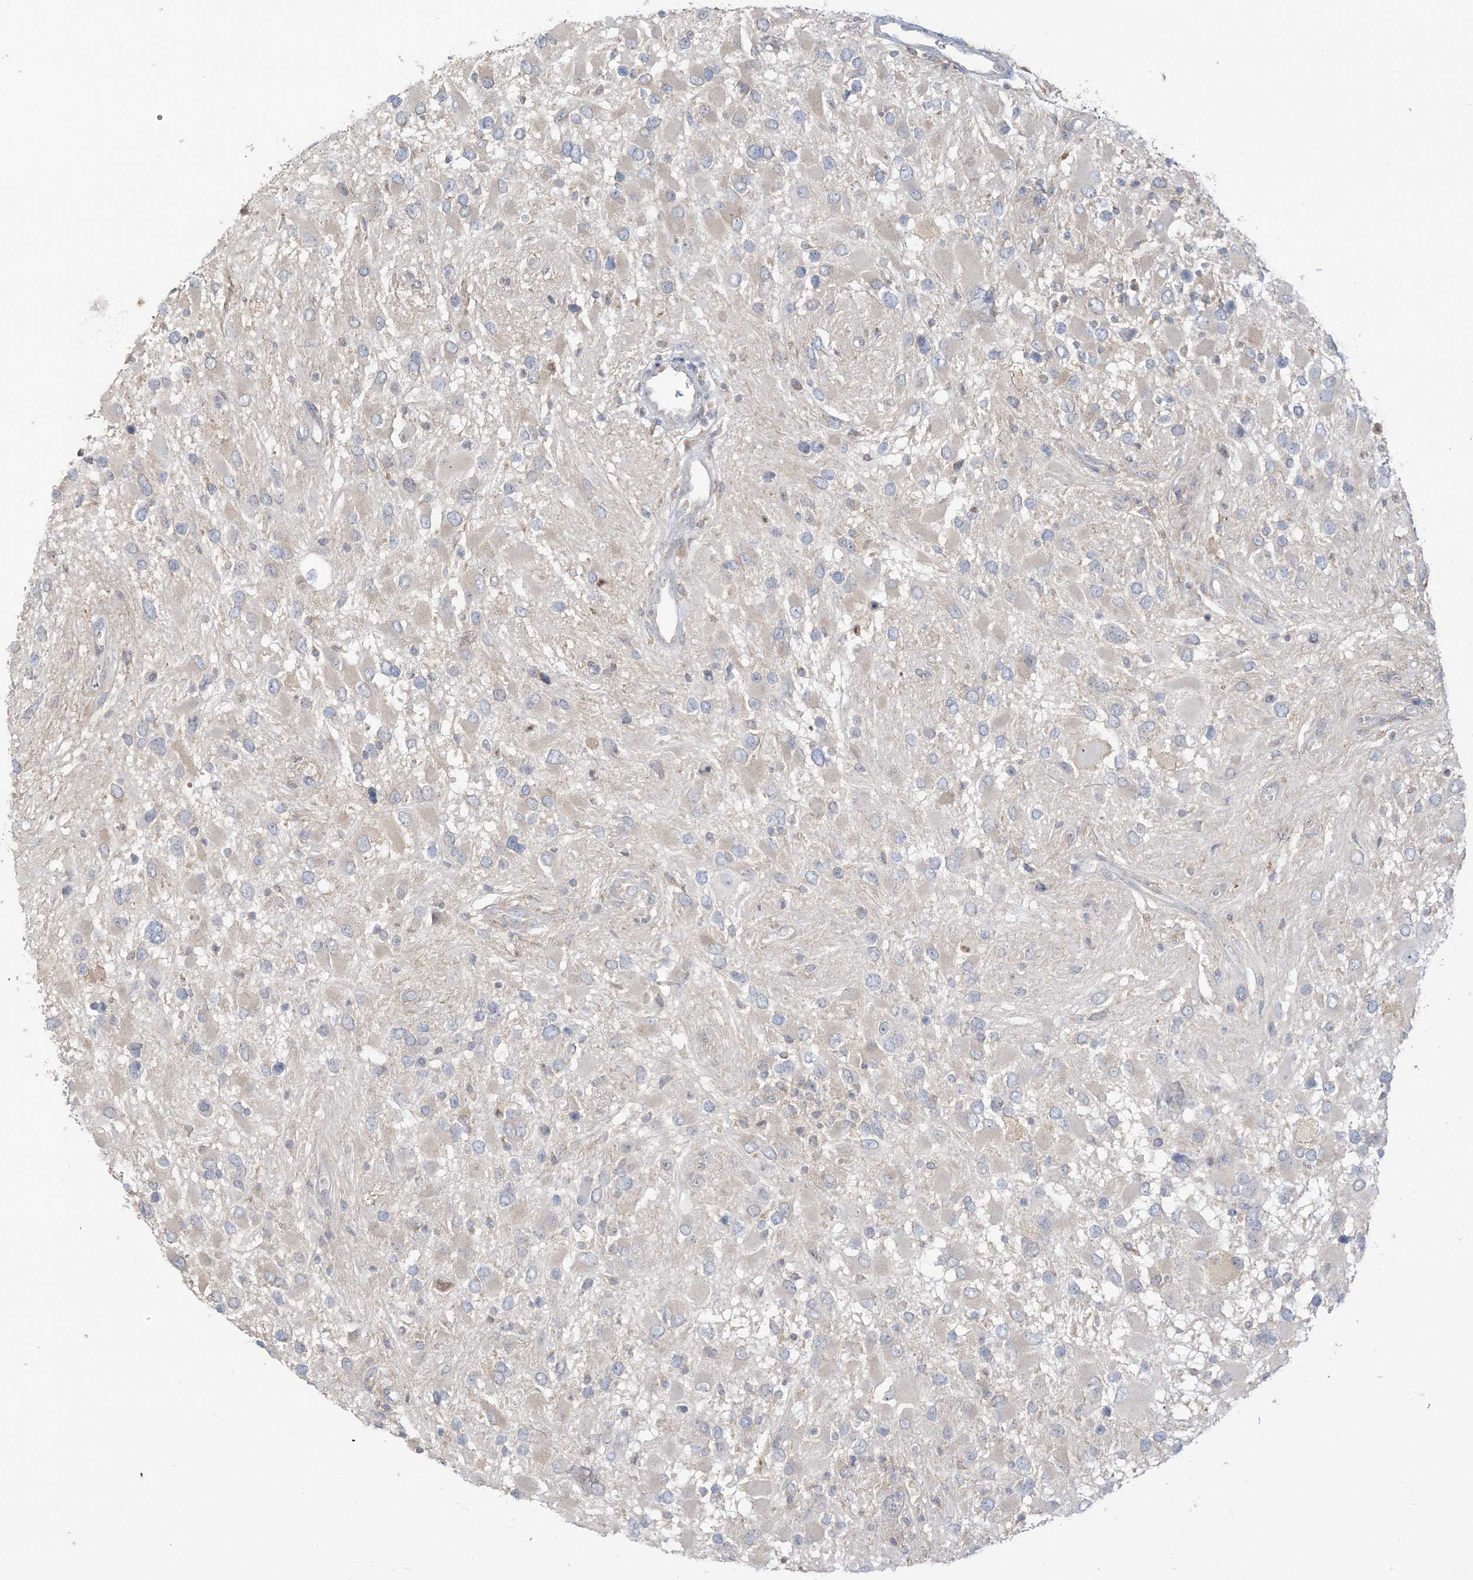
{"staining": {"intensity": "negative", "quantity": "none", "location": "none"}, "tissue": "glioma", "cell_type": "Tumor cells", "image_type": "cancer", "snomed": [{"axis": "morphology", "description": "Glioma, malignant, High grade"}, {"axis": "topography", "description": "Brain"}], "caption": "IHC micrograph of neoplastic tissue: glioma stained with DAB demonstrates no significant protein positivity in tumor cells. The staining is performed using DAB brown chromogen with nuclei counter-stained in using hematoxylin.", "gene": "EEFSEC", "patient": {"sex": "male", "age": 53}}